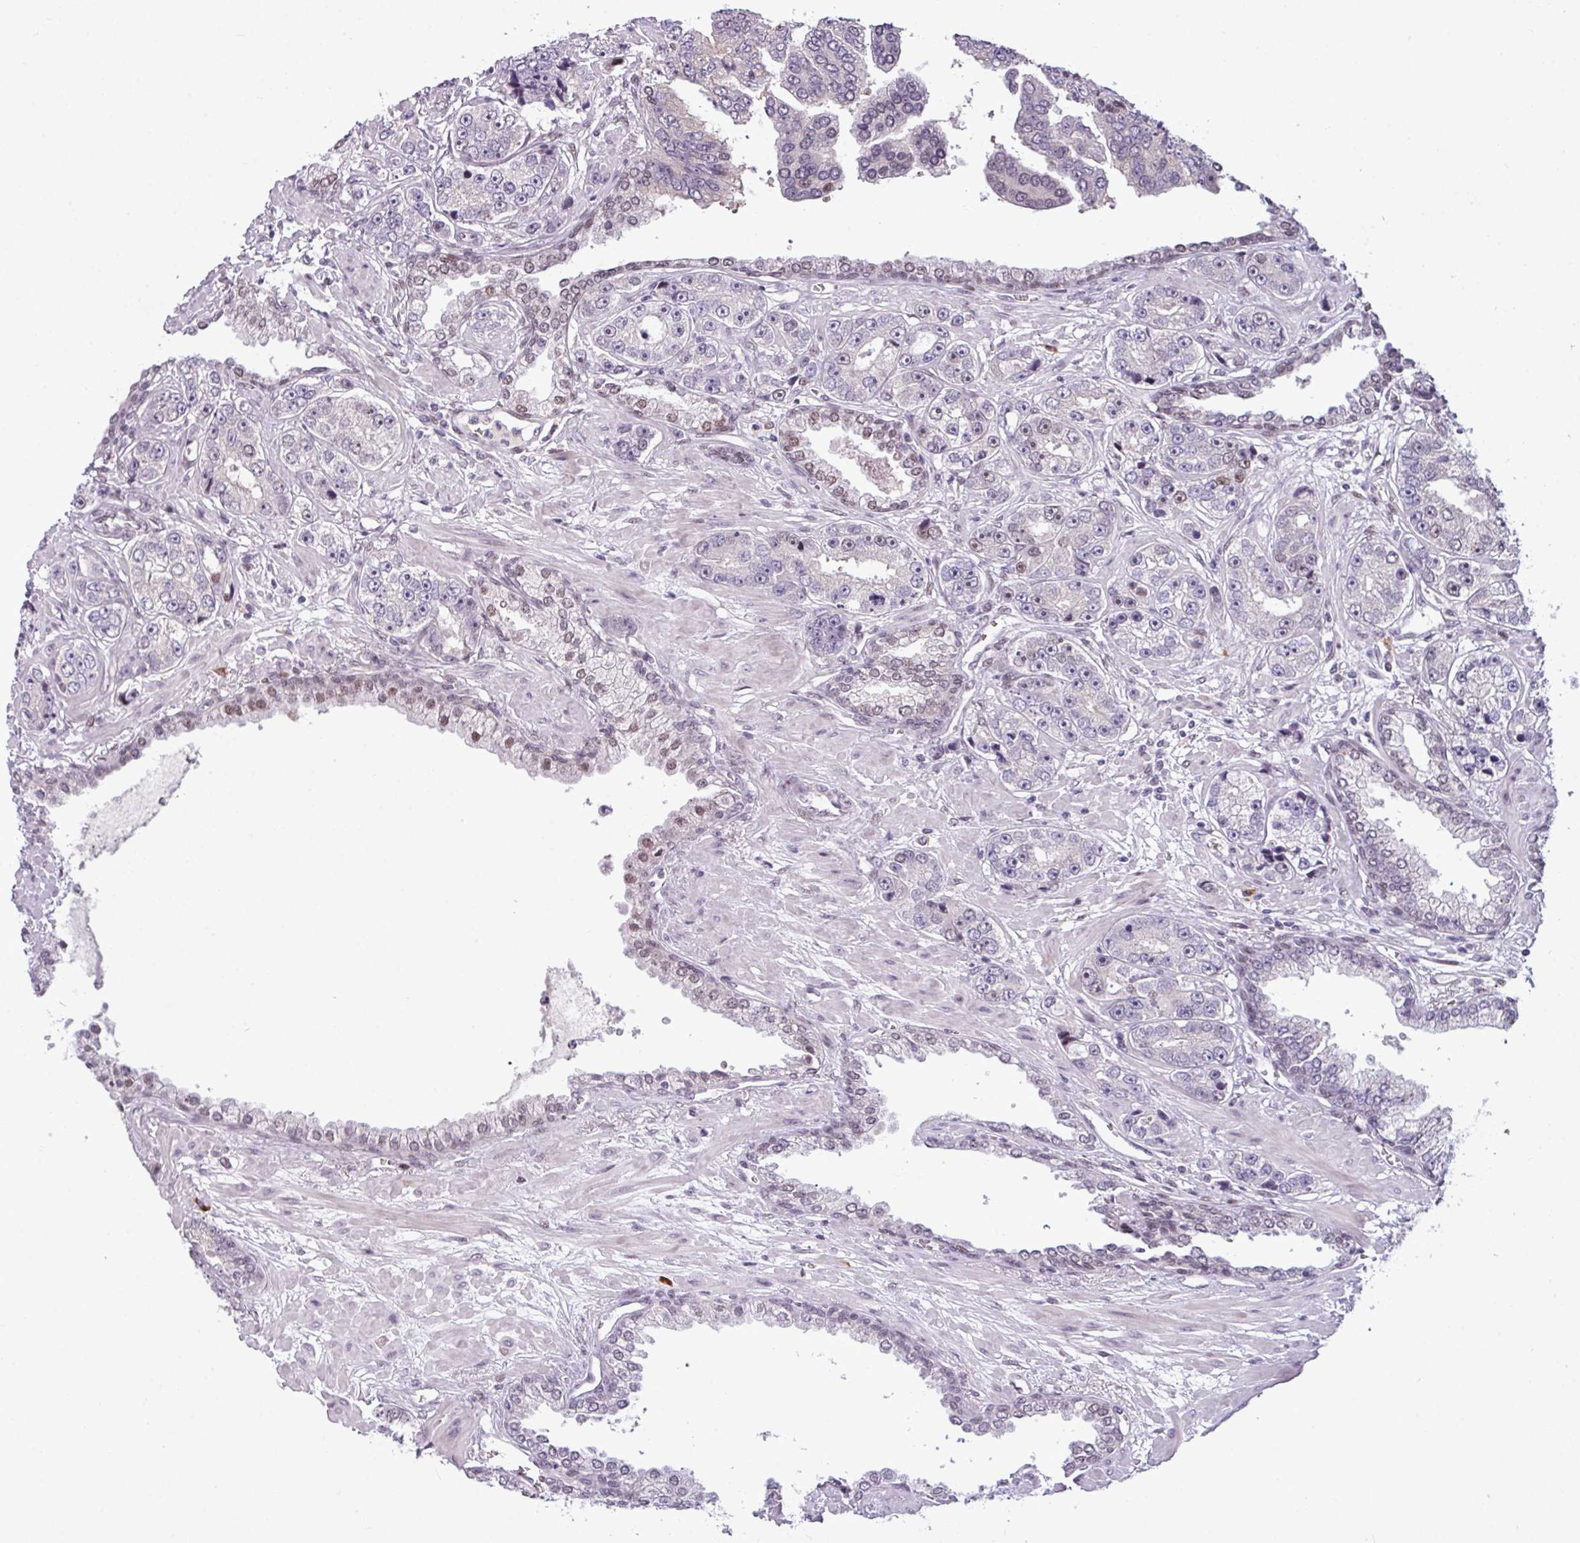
{"staining": {"intensity": "negative", "quantity": "none", "location": "none"}, "tissue": "prostate cancer", "cell_type": "Tumor cells", "image_type": "cancer", "snomed": [{"axis": "morphology", "description": "Adenocarcinoma, High grade"}, {"axis": "topography", "description": "Prostate"}], "caption": "This photomicrograph is of prostate cancer (high-grade adenocarcinoma) stained with immunohistochemistry (IHC) to label a protein in brown with the nuclei are counter-stained blue. There is no positivity in tumor cells.", "gene": "SLC66A2", "patient": {"sex": "male", "age": 71}}